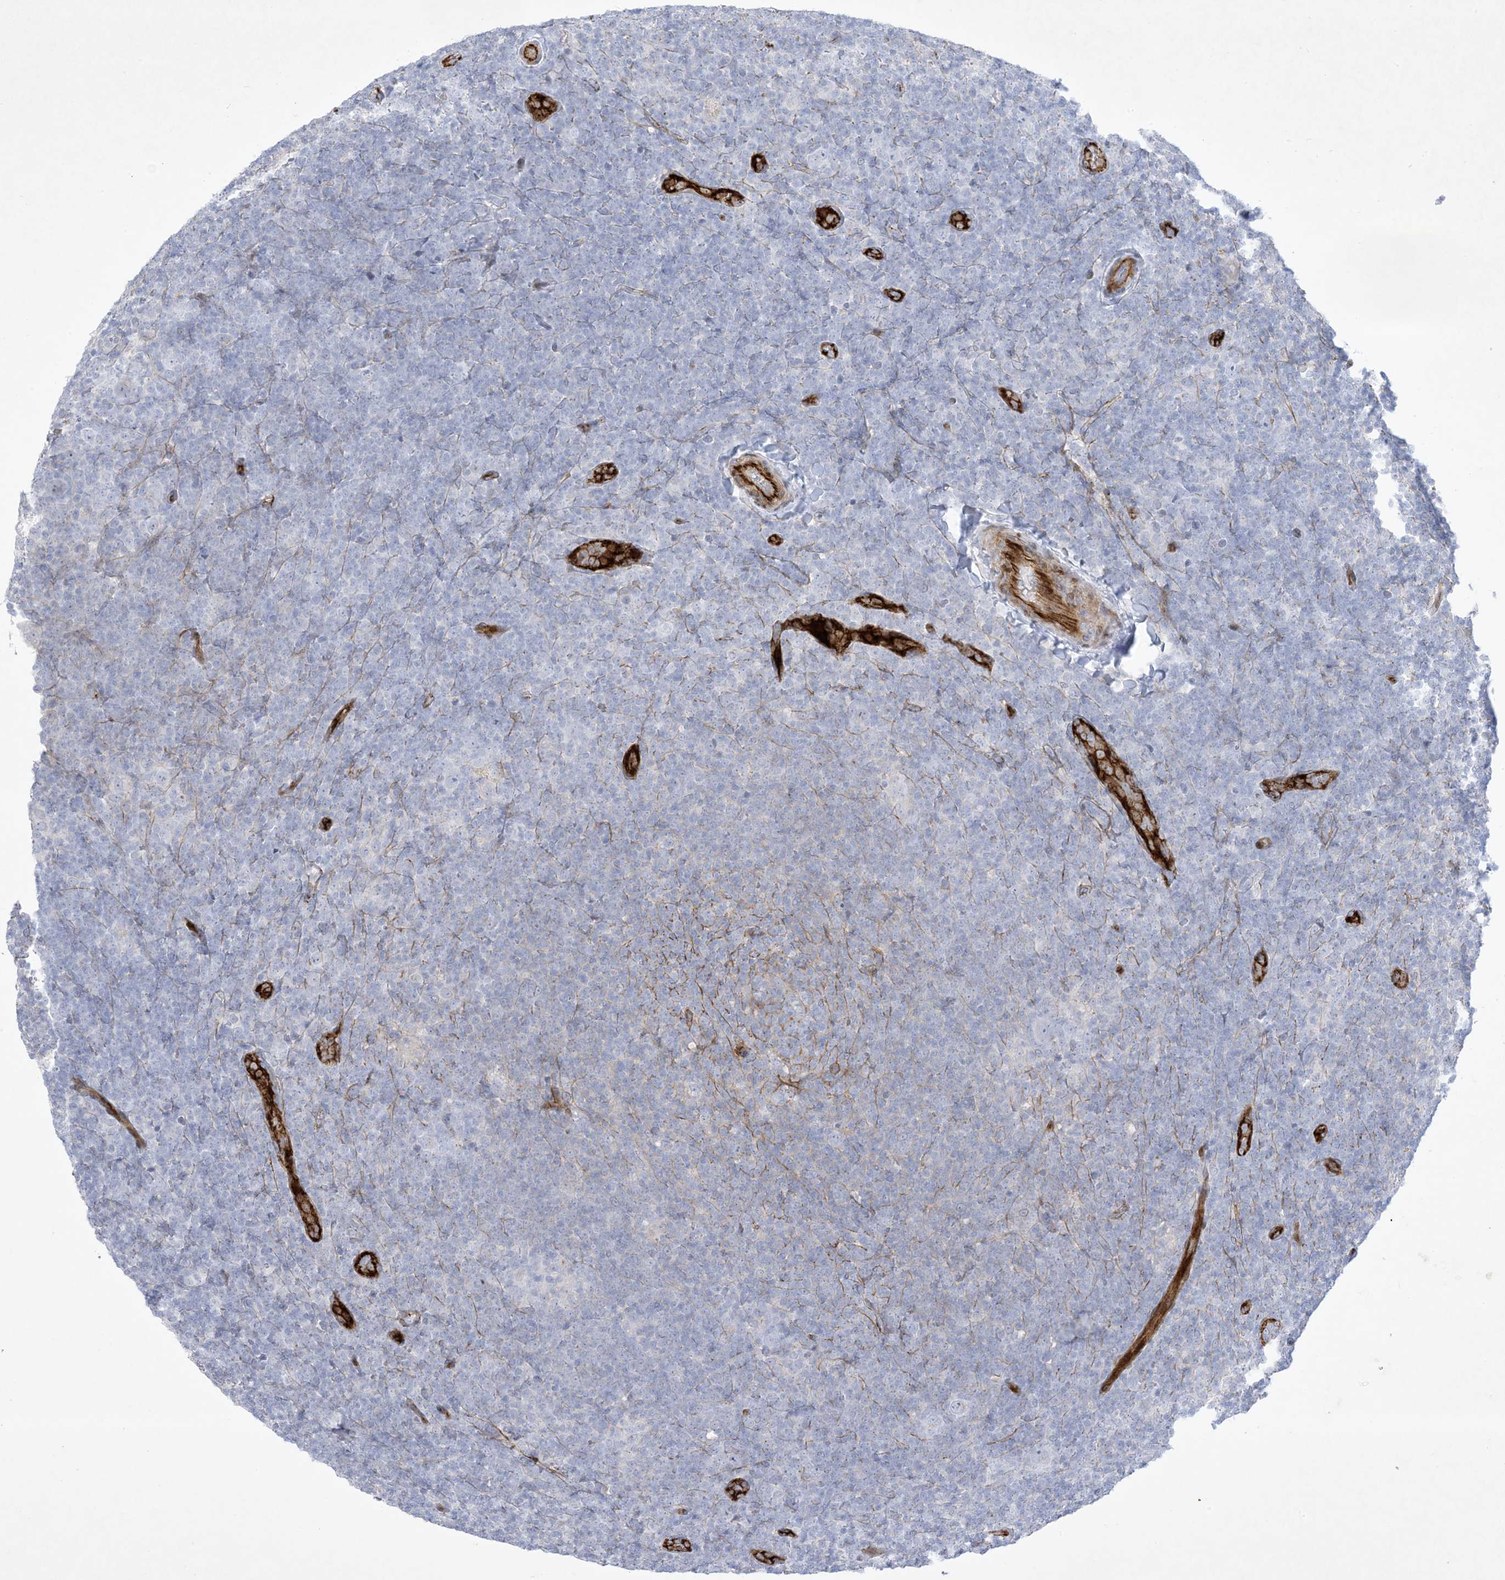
{"staining": {"intensity": "negative", "quantity": "none", "location": "none"}, "tissue": "lymphoma", "cell_type": "Tumor cells", "image_type": "cancer", "snomed": [{"axis": "morphology", "description": "Hodgkin's disease, NOS"}, {"axis": "topography", "description": "Lymph node"}], "caption": "The image shows no significant positivity in tumor cells of lymphoma. (IHC, brightfield microscopy, high magnification).", "gene": "B3GNT7", "patient": {"sex": "female", "age": 57}}